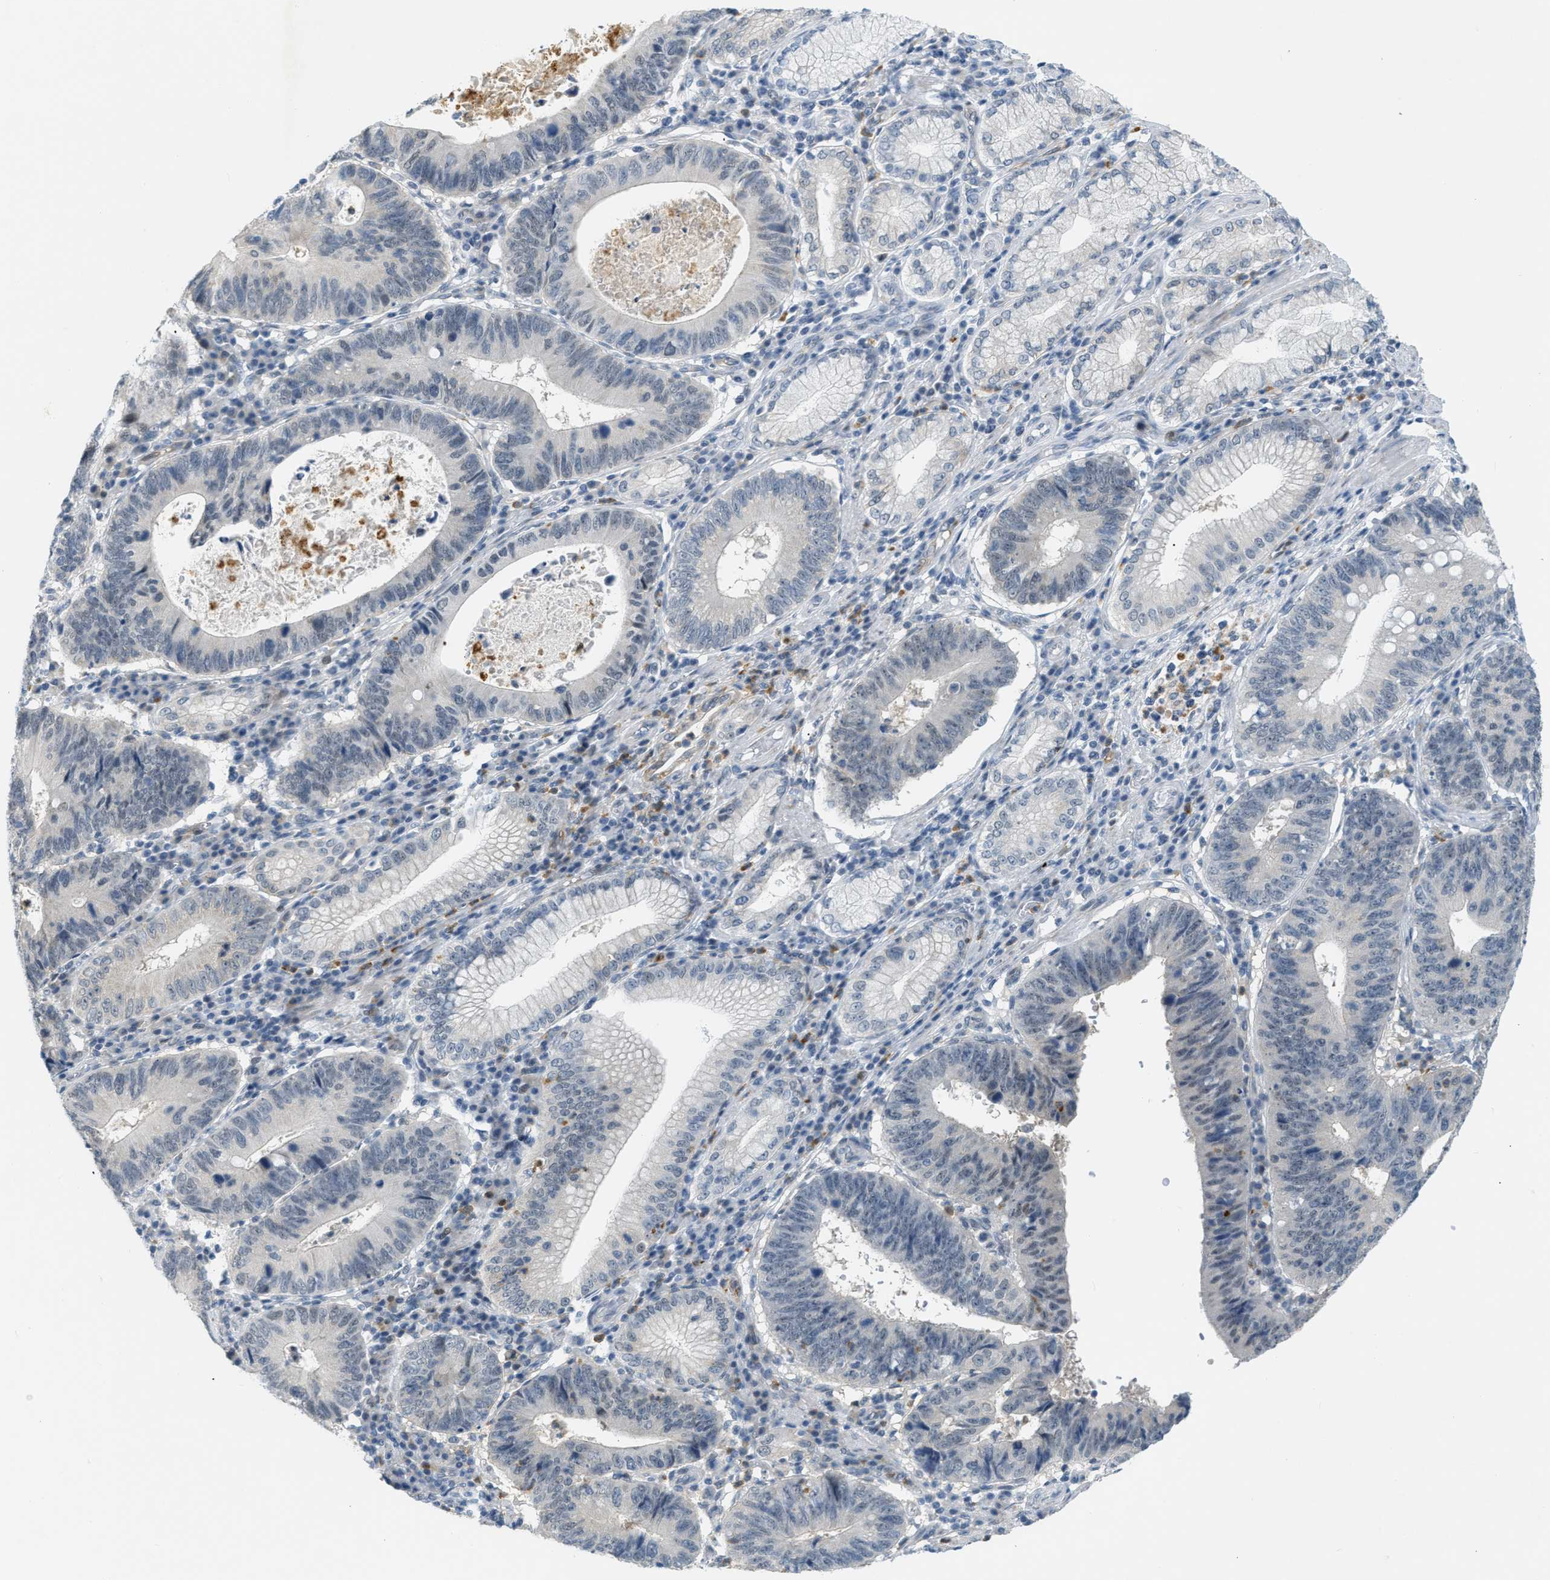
{"staining": {"intensity": "negative", "quantity": "none", "location": "none"}, "tissue": "stomach cancer", "cell_type": "Tumor cells", "image_type": "cancer", "snomed": [{"axis": "morphology", "description": "Adenocarcinoma, NOS"}, {"axis": "topography", "description": "Stomach"}], "caption": "An immunohistochemistry (IHC) micrograph of stomach cancer is shown. There is no staining in tumor cells of stomach cancer. Nuclei are stained in blue.", "gene": "ZNF408", "patient": {"sex": "male", "age": 59}}